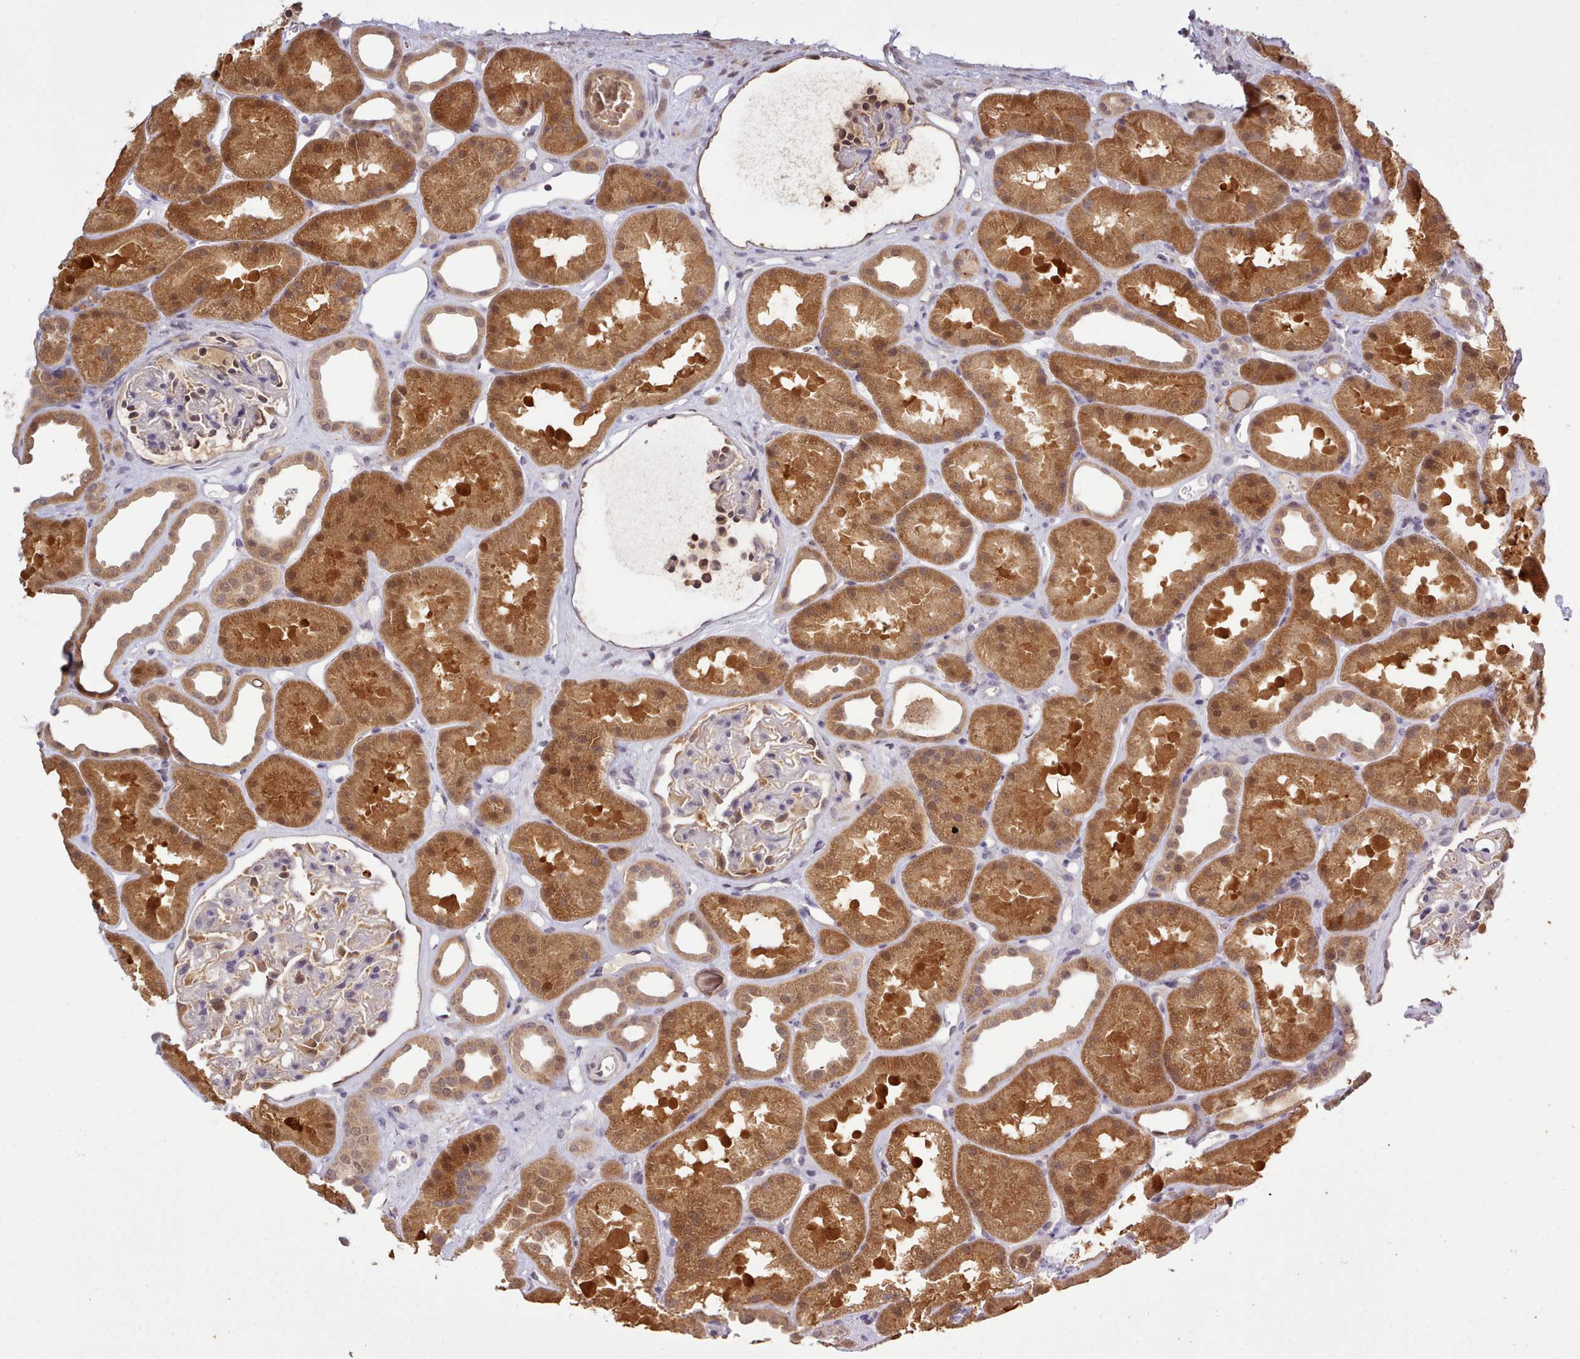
{"staining": {"intensity": "weak", "quantity": "25%-75%", "location": "nuclear"}, "tissue": "kidney", "cell_type": "Cells in glomeruli", "image_type": "normal", "snomed": [{"axis": "morphology", "description": "Normal tissue, NOS"}, {"axis": "topography", "description": "Kidney"}], "caption": "Weak nuclear positivity for a protein is identified in approximately 25%-75% of cells in glomeruli of normal kidney using immunohistochemistry (IHC).", "gene": "ARL17A", "patient": {"sex": "male", "age": 61}}